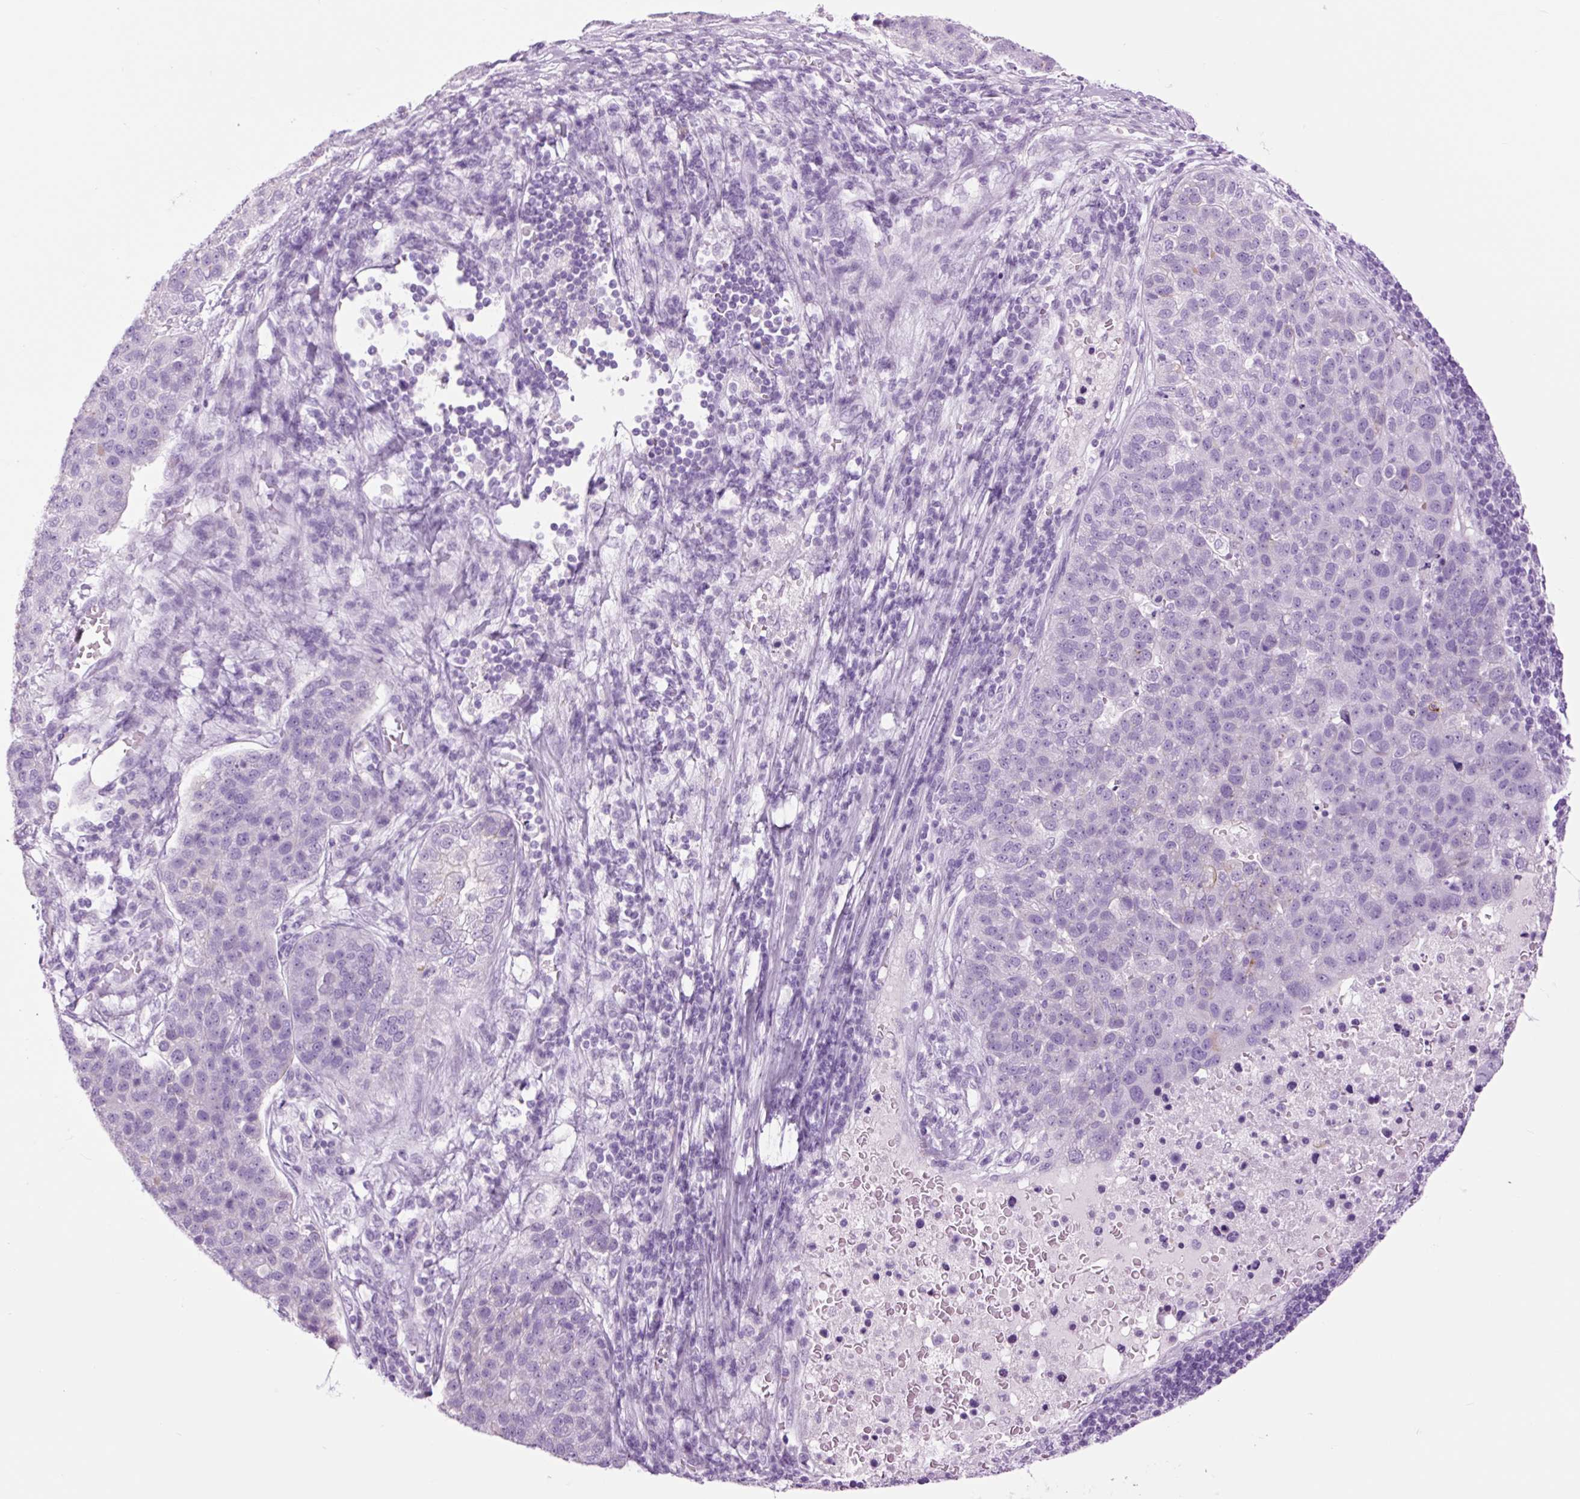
{"staining": {"intensity": "negative", "quantity": "none", "location": "none"}, "tissue": "pancreatic cancer", "cell_type": "Tumor cells", "image_type": "cancer", "snomed": [{"axis": "morphology", "description": "Adenocarcinoma, NOS"}, {"axis": "topography", "description": "Pancreas"}], "caption": "Tumor cells are negative for brown protein staining in pancreatic adenocarcinoma.", "gene": "TFF2", "patient": {"sex": "female", "age": 61}}